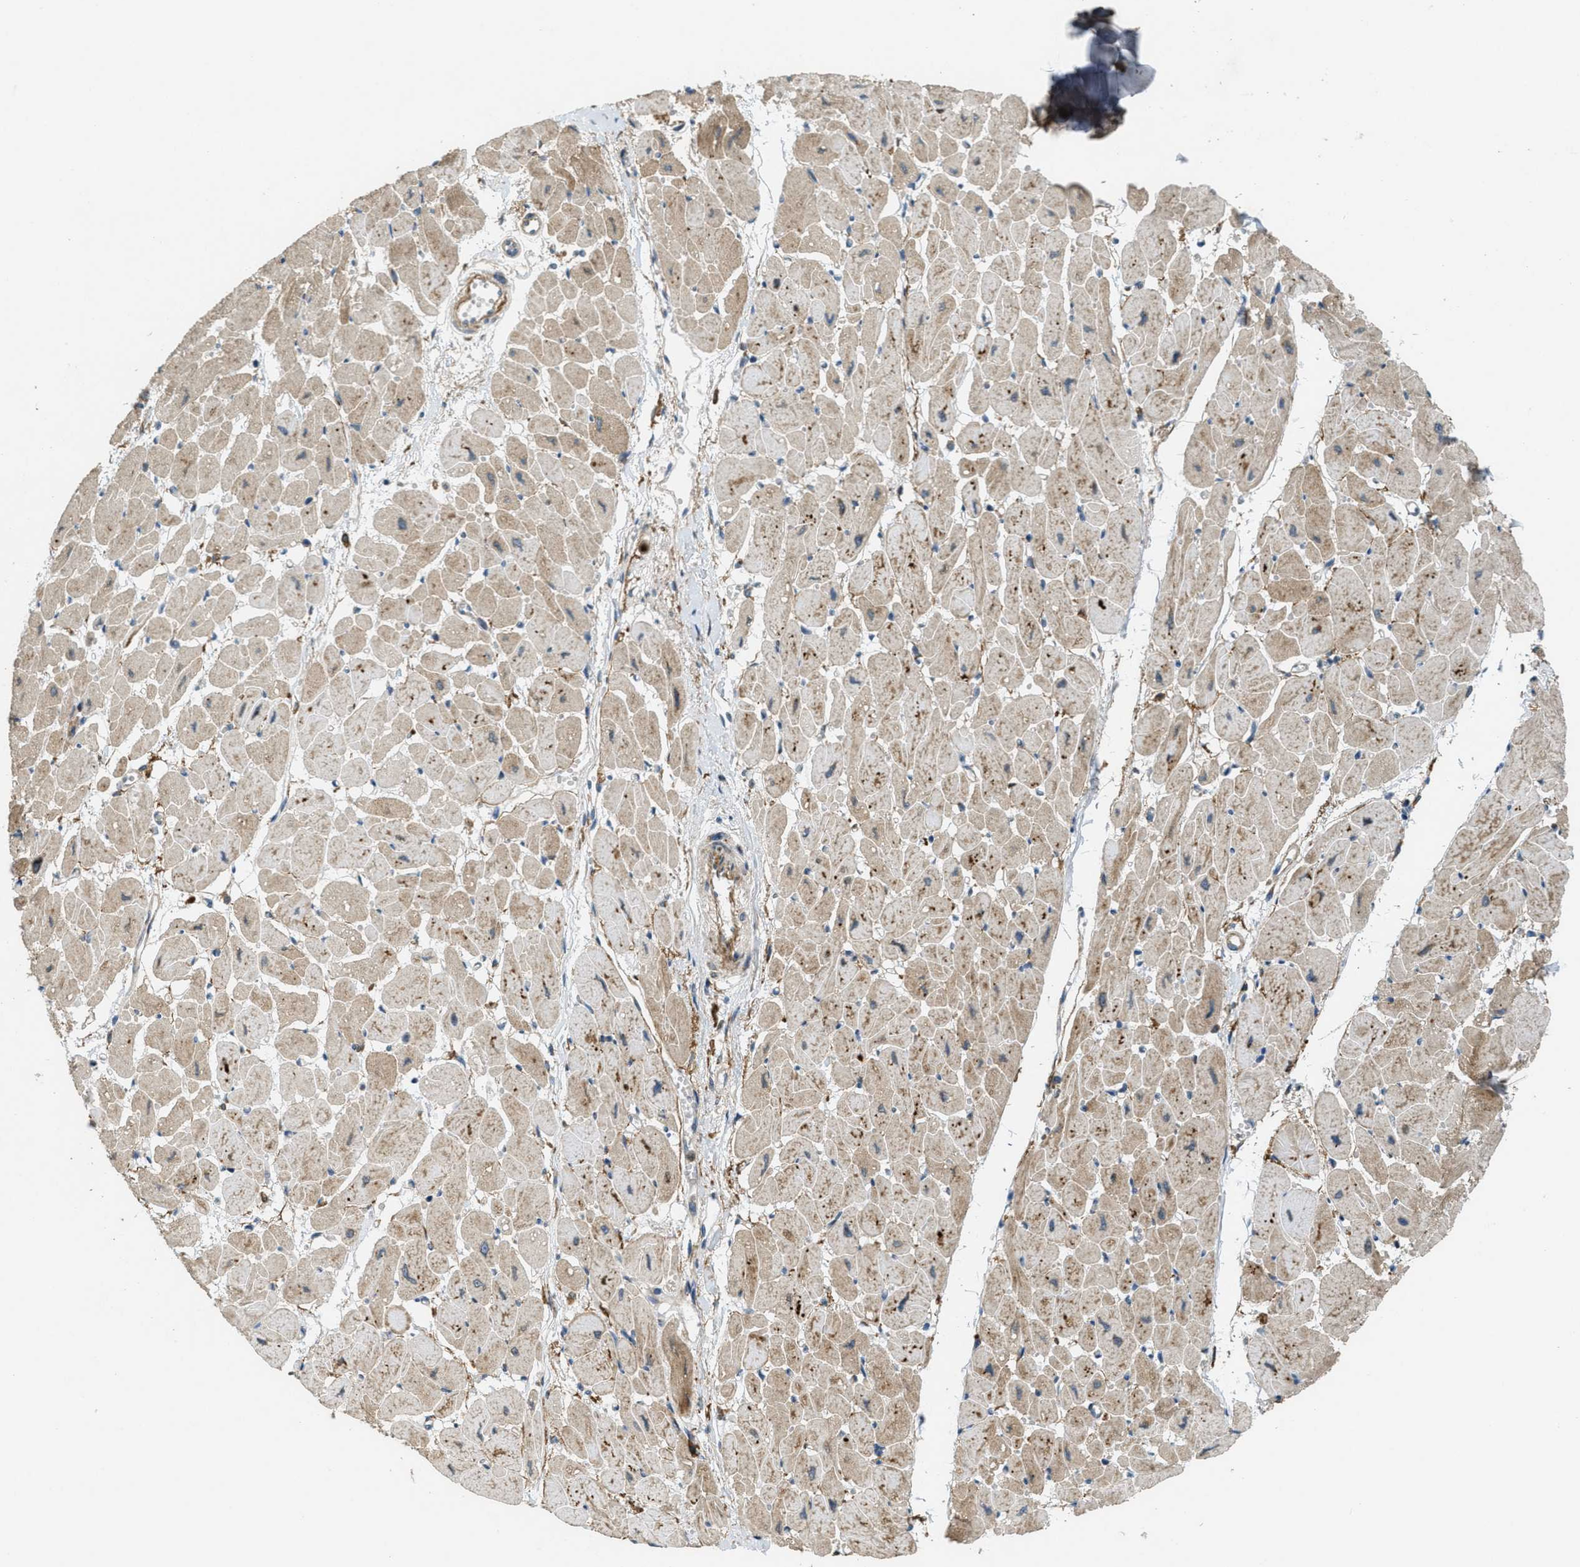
{"staining": {"intensity": "moderate", "quantity": ">75%", "location": "cytoplasmic/membranous"}, "tissue": "heart muscle", "cell_type": "Cardiomyocytes", "image_type": "normal", "snomed": [{"axis": "morphology", "description": "Normal tissue, NOS"}, {"axis": "topography", "description": "Heart"}], "caption": "Protein staining by immunohistochemistry (IHC) shows moderate cytoplasmic/membranous positivity in about >75% of cardiomyocytes in normal heart muscle. The protein of interest is stained brown, and the nuclei are stained in blue (DAB IHC with brightfield microscopy, high magnification).", "gene": "PCDH18", "patient": {"sex": "female", "age": 54}}